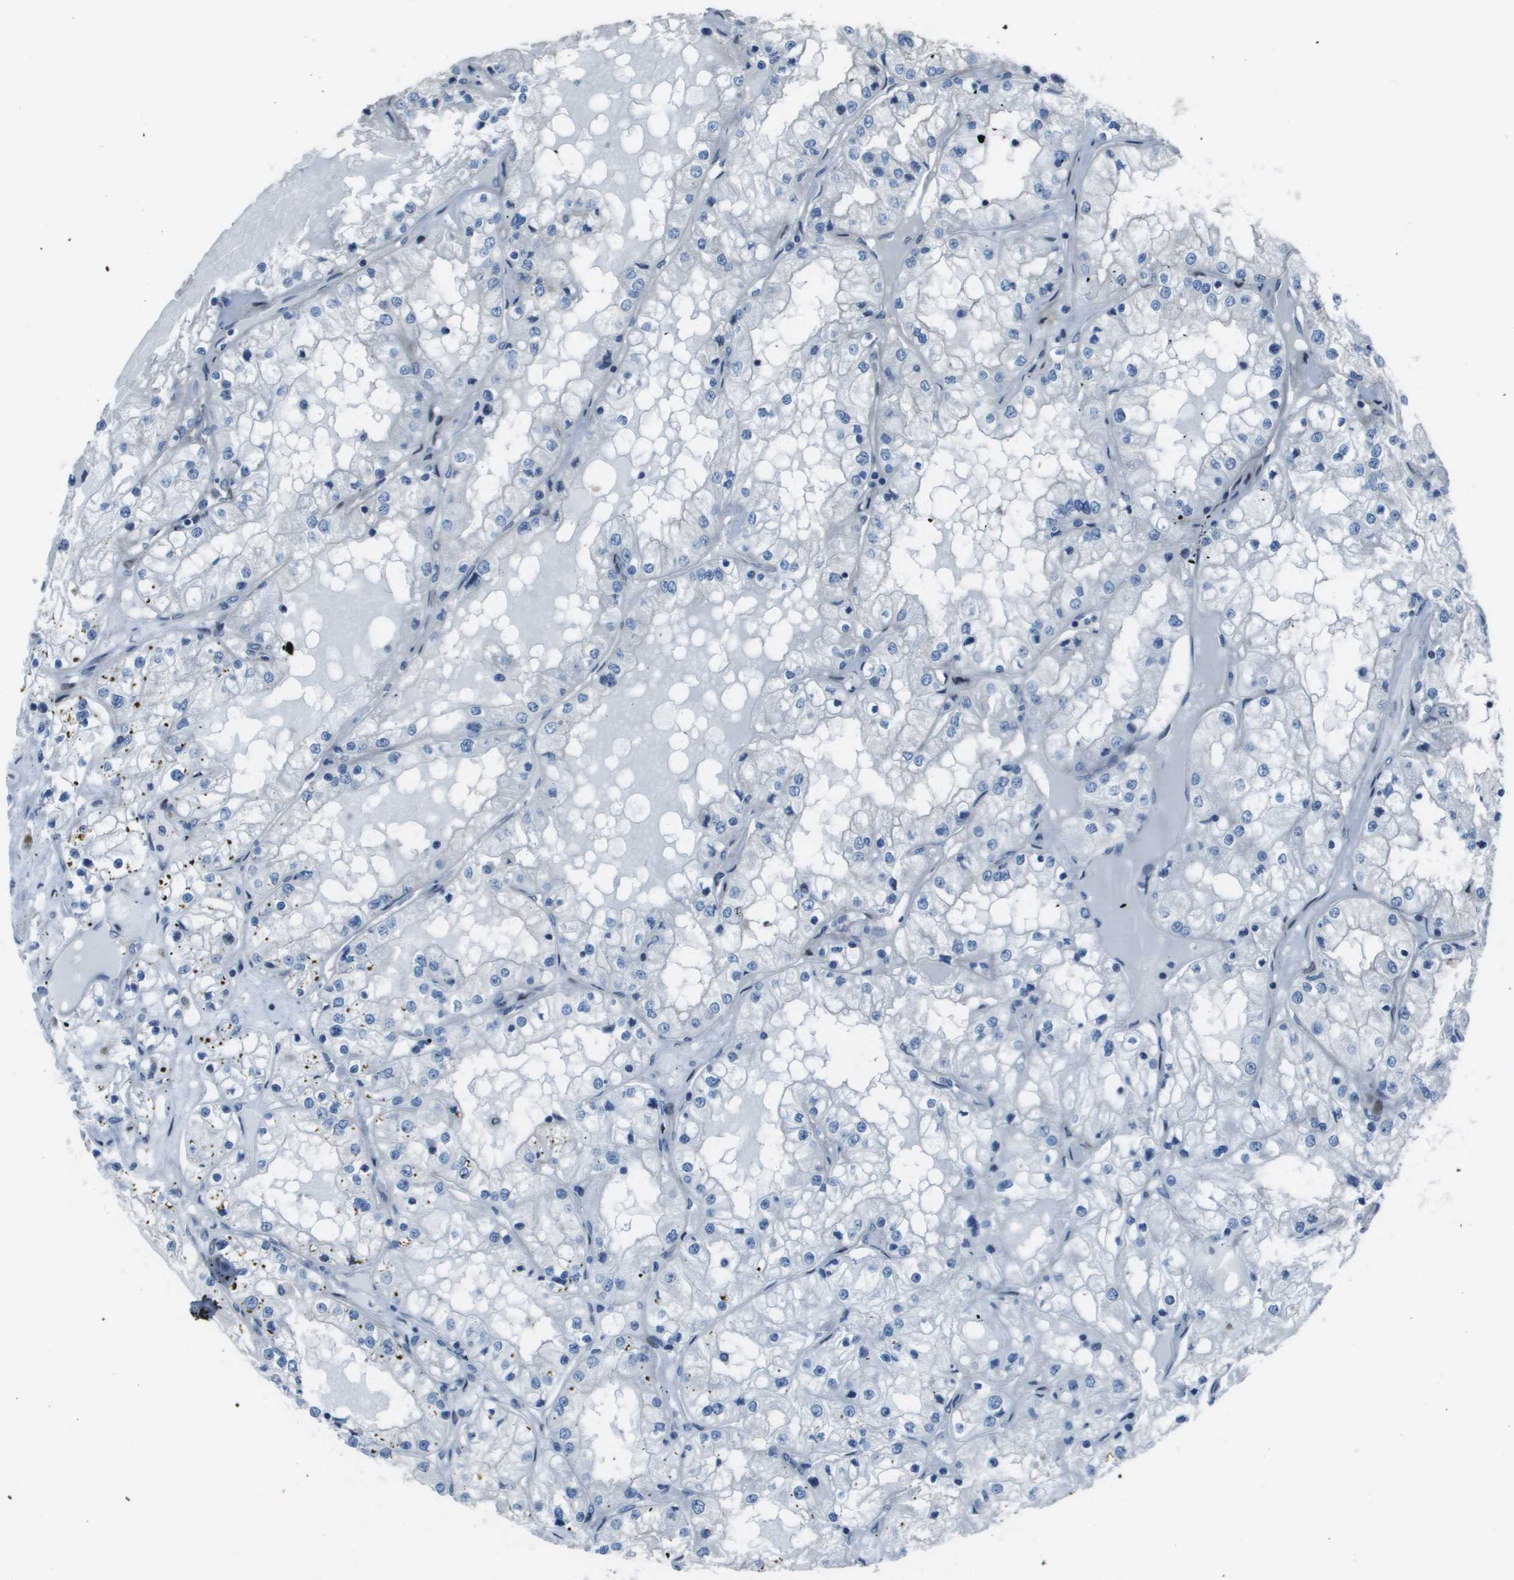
{"staining": {"intensity": "negative", "quantity": "none", "location": "none"}, "tissue": "renal cancer", "cell_type": "Tumor cells", "image_type": "cancer", "snomed": [{"axis": "morphology", "description": "Adenocarcinoma, NOS"}, {"axis": "topography", "description": "Kidney"}], "caption": "Renal adenocarcinoma stained for a protein using immunohistochemistry (IHC) reveals no staining tumor cells.", "gene": "MGAT3", "patient": {"sex": "male", "age": 68}}